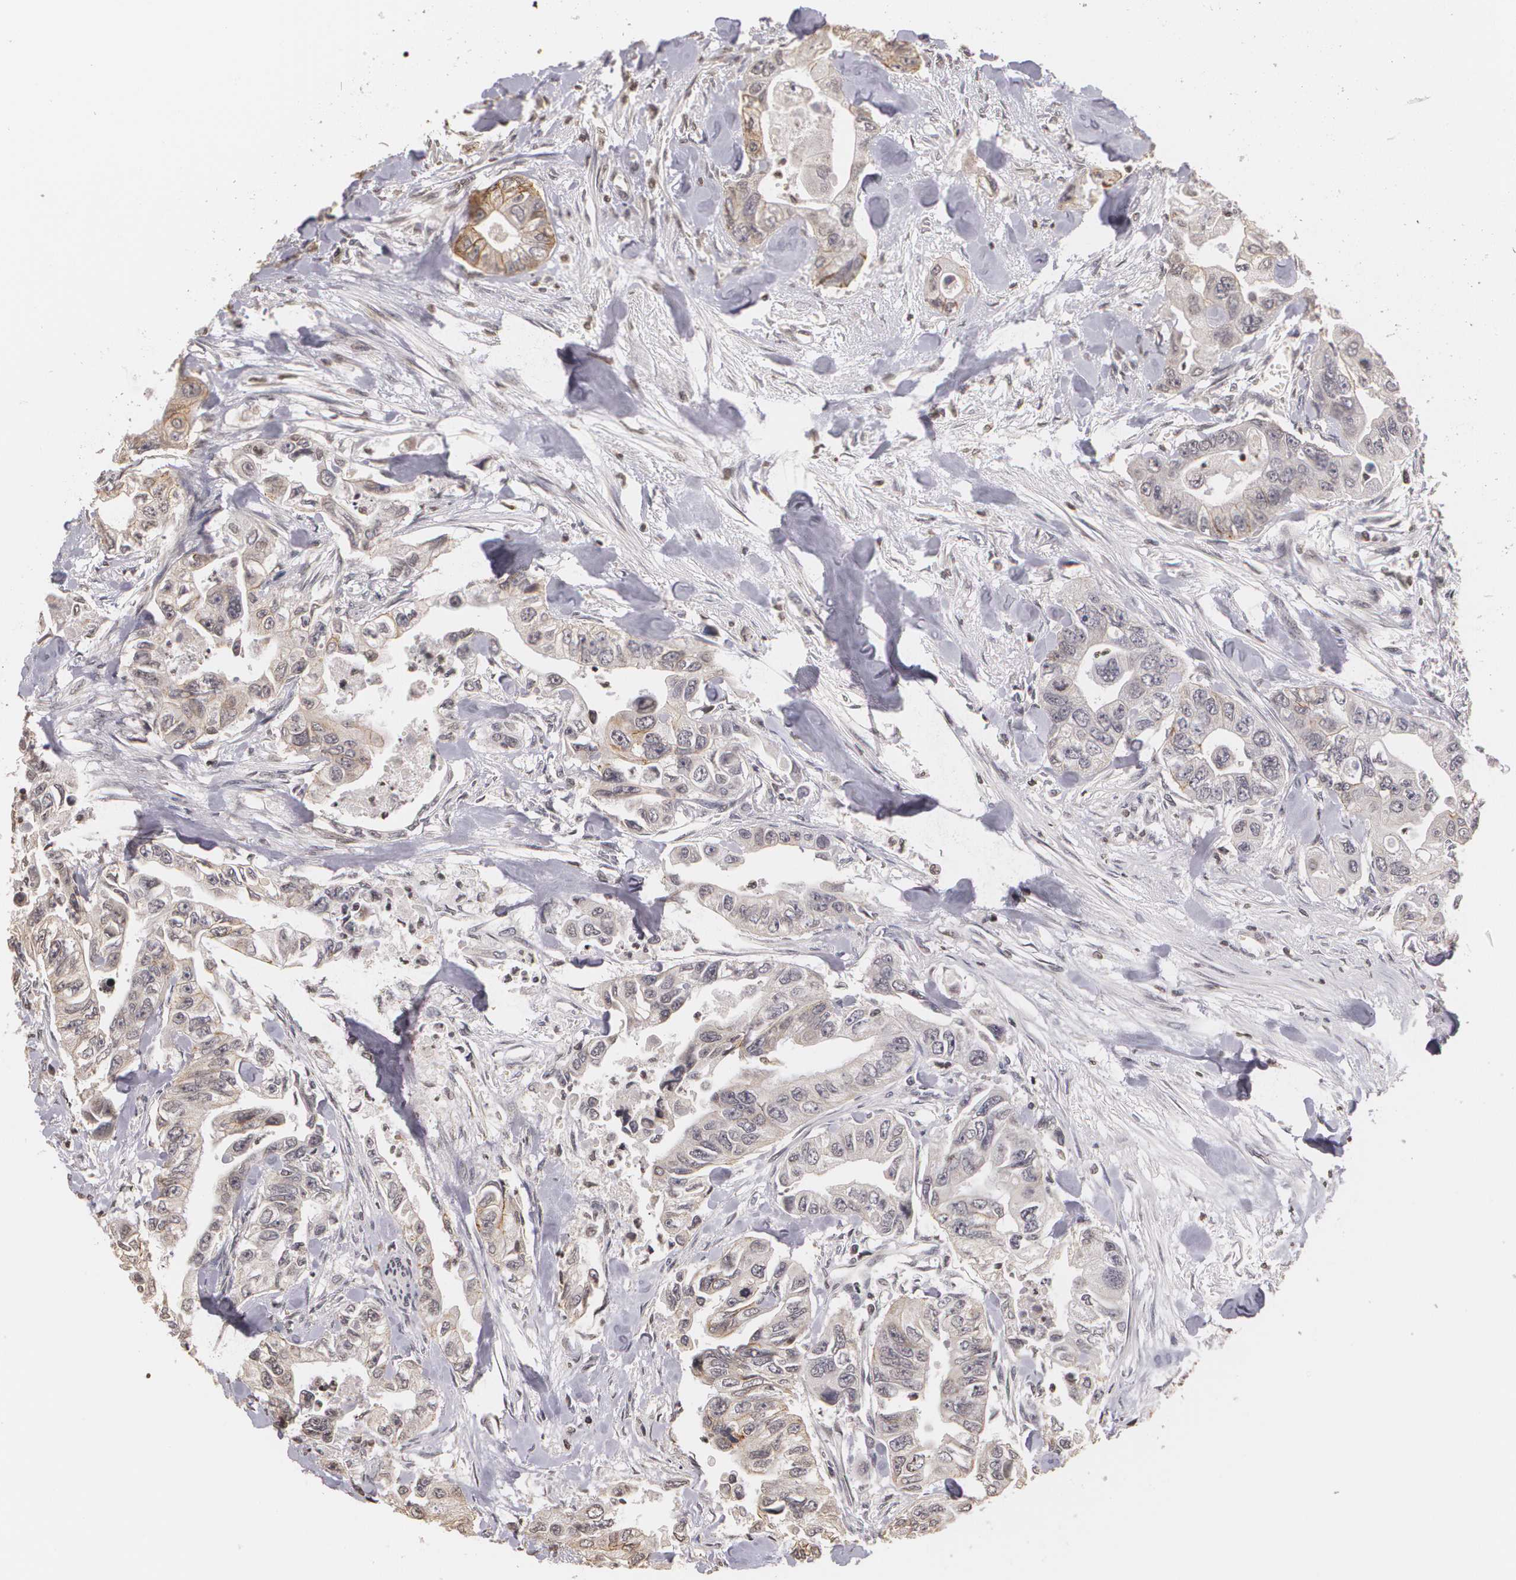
{"staining": {"intensity": "moderate", "quantity": "25%-75%", "location": "cytoplasmic/membranous"}, "tissue": "colorectal cancer", "cell_type": "Tumor cells", "image_type": "cancer", "snomed": [{"axis": "morphology", "description": "Adenocarcinoma, NOS"}, {"axis": "topography", "description": "Colon"}], "caption": "Colorectal cancer stained with a protein marker displays moderate staining in tumor cells.", "gene": "THRB", "patient": {"sex": "female", "age": 11}}